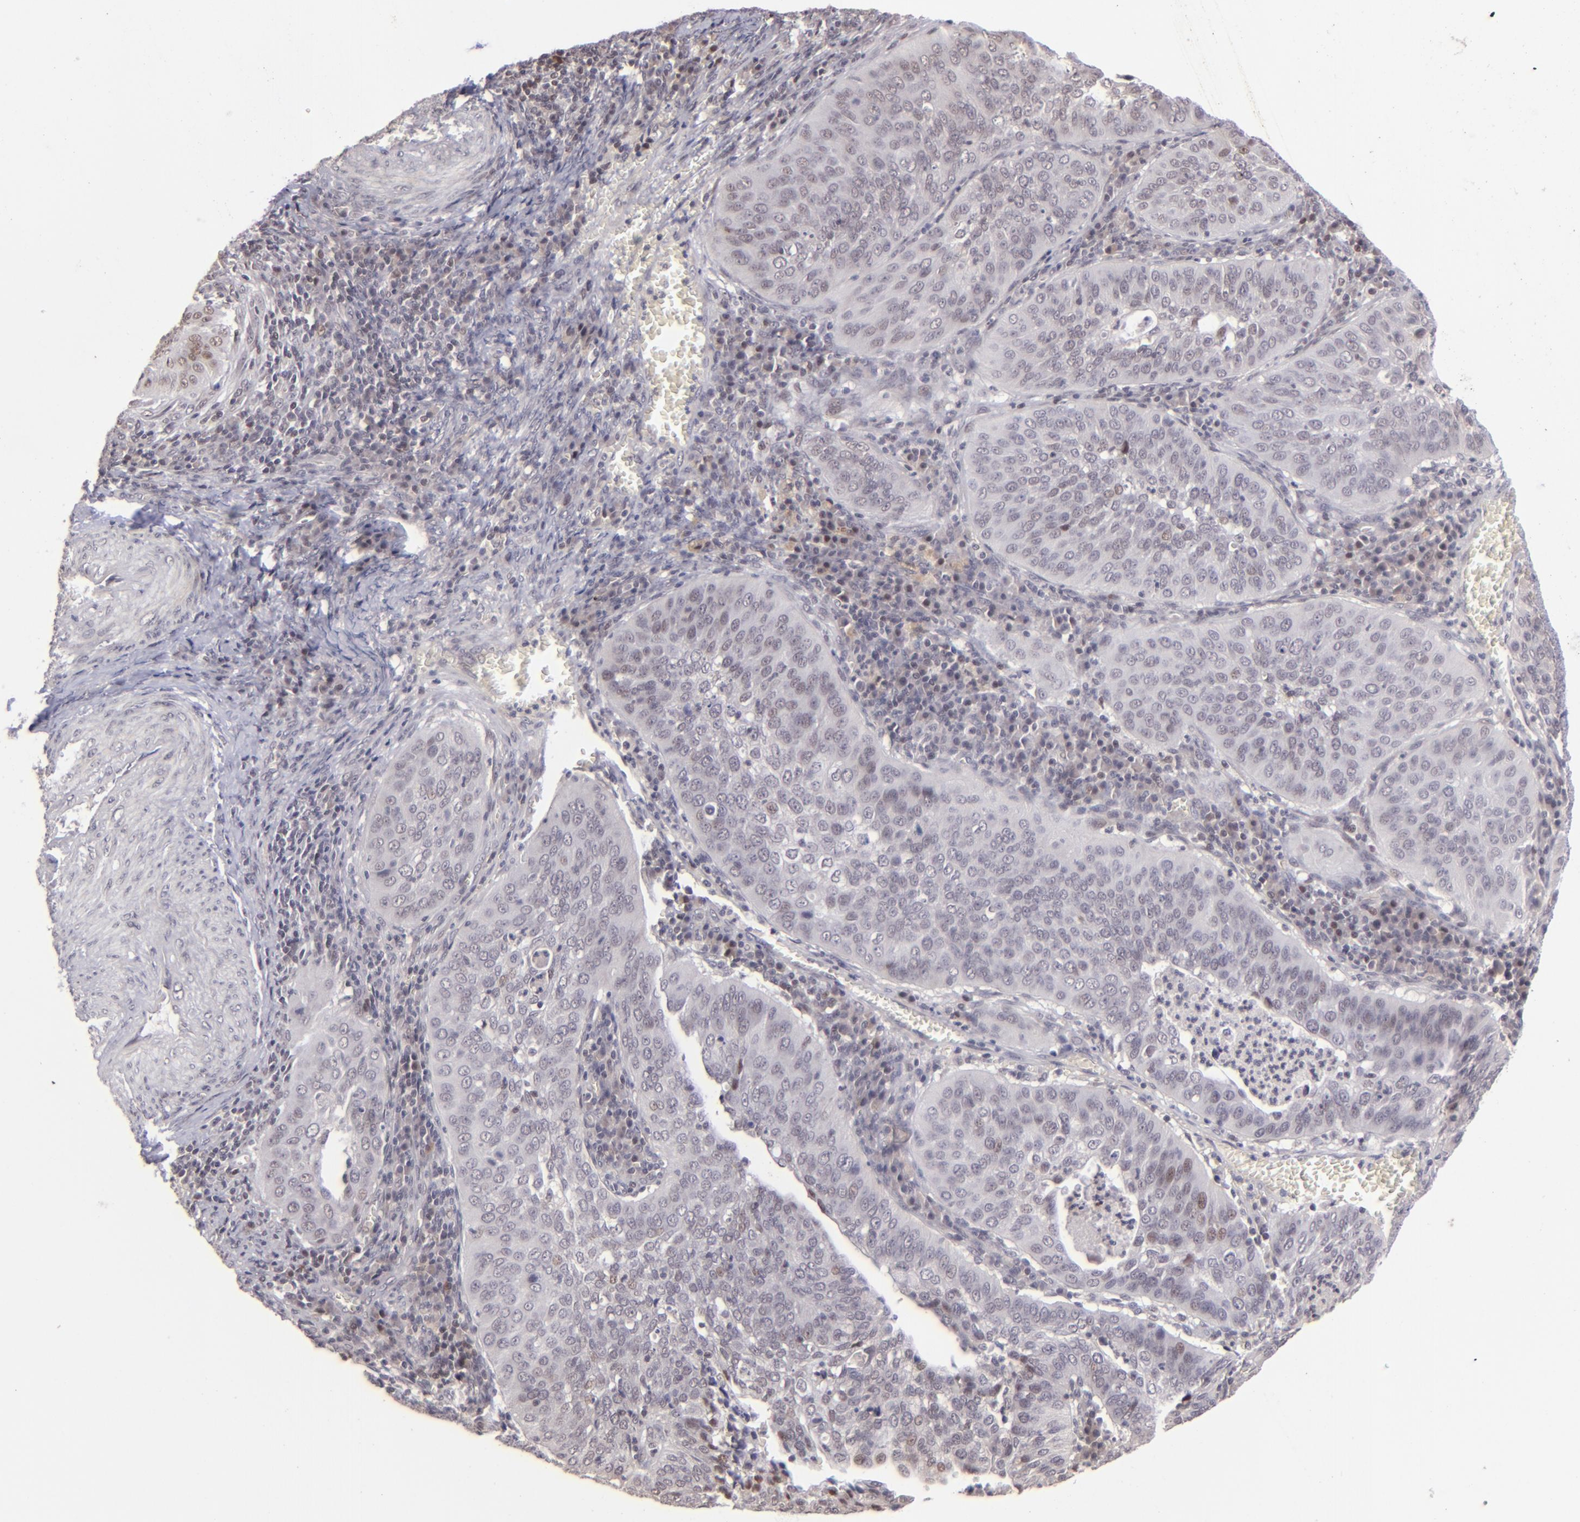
{"staining": {"intensity": "weak", "quantity": "<25%", "location": "nuclear"}, "tissue": "cervical cancer", "cell_type": "Tumor cells", "image_type": "cancer", "snomed": [{"axis": "morphology", "description": "Squamous cell carcinoma, NOS"}, {"axis": "topography", "description": "Cervix"}], "caption": "An IHC histopathology image of cervical cancer (squamous cell carcinoma) is shown. There is no staining in tumor cells of cervical cancer (squamous cell carcinoma). (Immunohistochemistry (ihc), brightfield microscopy, high magnification).", "gene": "RARB", "patient": {"sex": "female", "age": 39}}